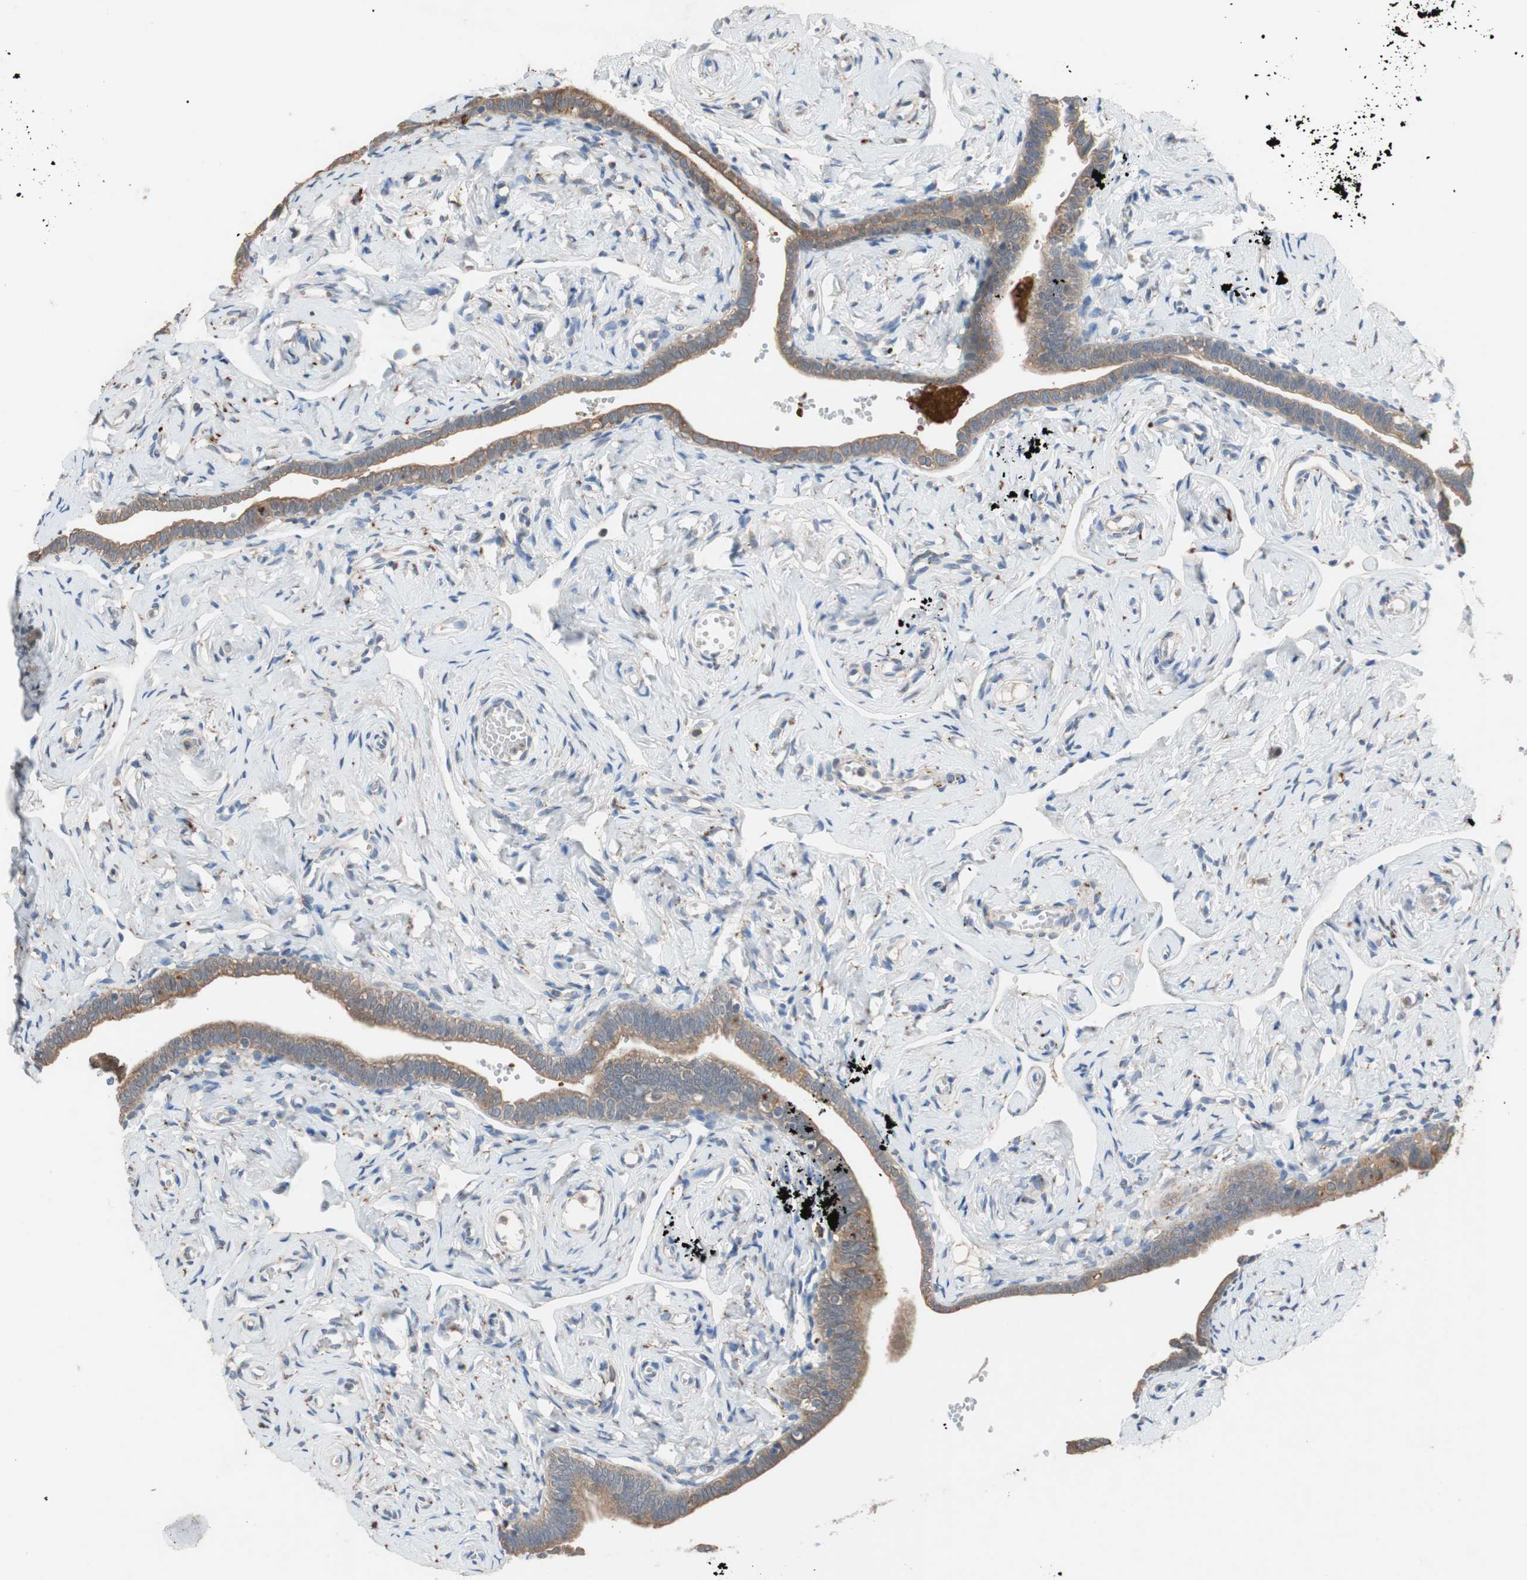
{"staining": {"intensity": "weak", "quantity": ">75%", "location": "cytoplasmic/membranous"}, "tissue": "fallopian tube", "cell_type": "Glandular cells", "image_type": "normal", "snomed": [{"axis": "morphology", "description": "Normal tissue, NOS"}, {"axis": "topography", "description": "Fallopian tube"}], "caption": "A low amount of weak cytoplasmic/membranous staining is seen in approximately >75% of glandular cells in unremarkable fallopian tube. (DAB (3,3'-diaminobenzidine) = brown stain, brightfield microscopy at high magnification).", "gene": "ADAP1", "patient": {"sex": "female", "age": 71}}